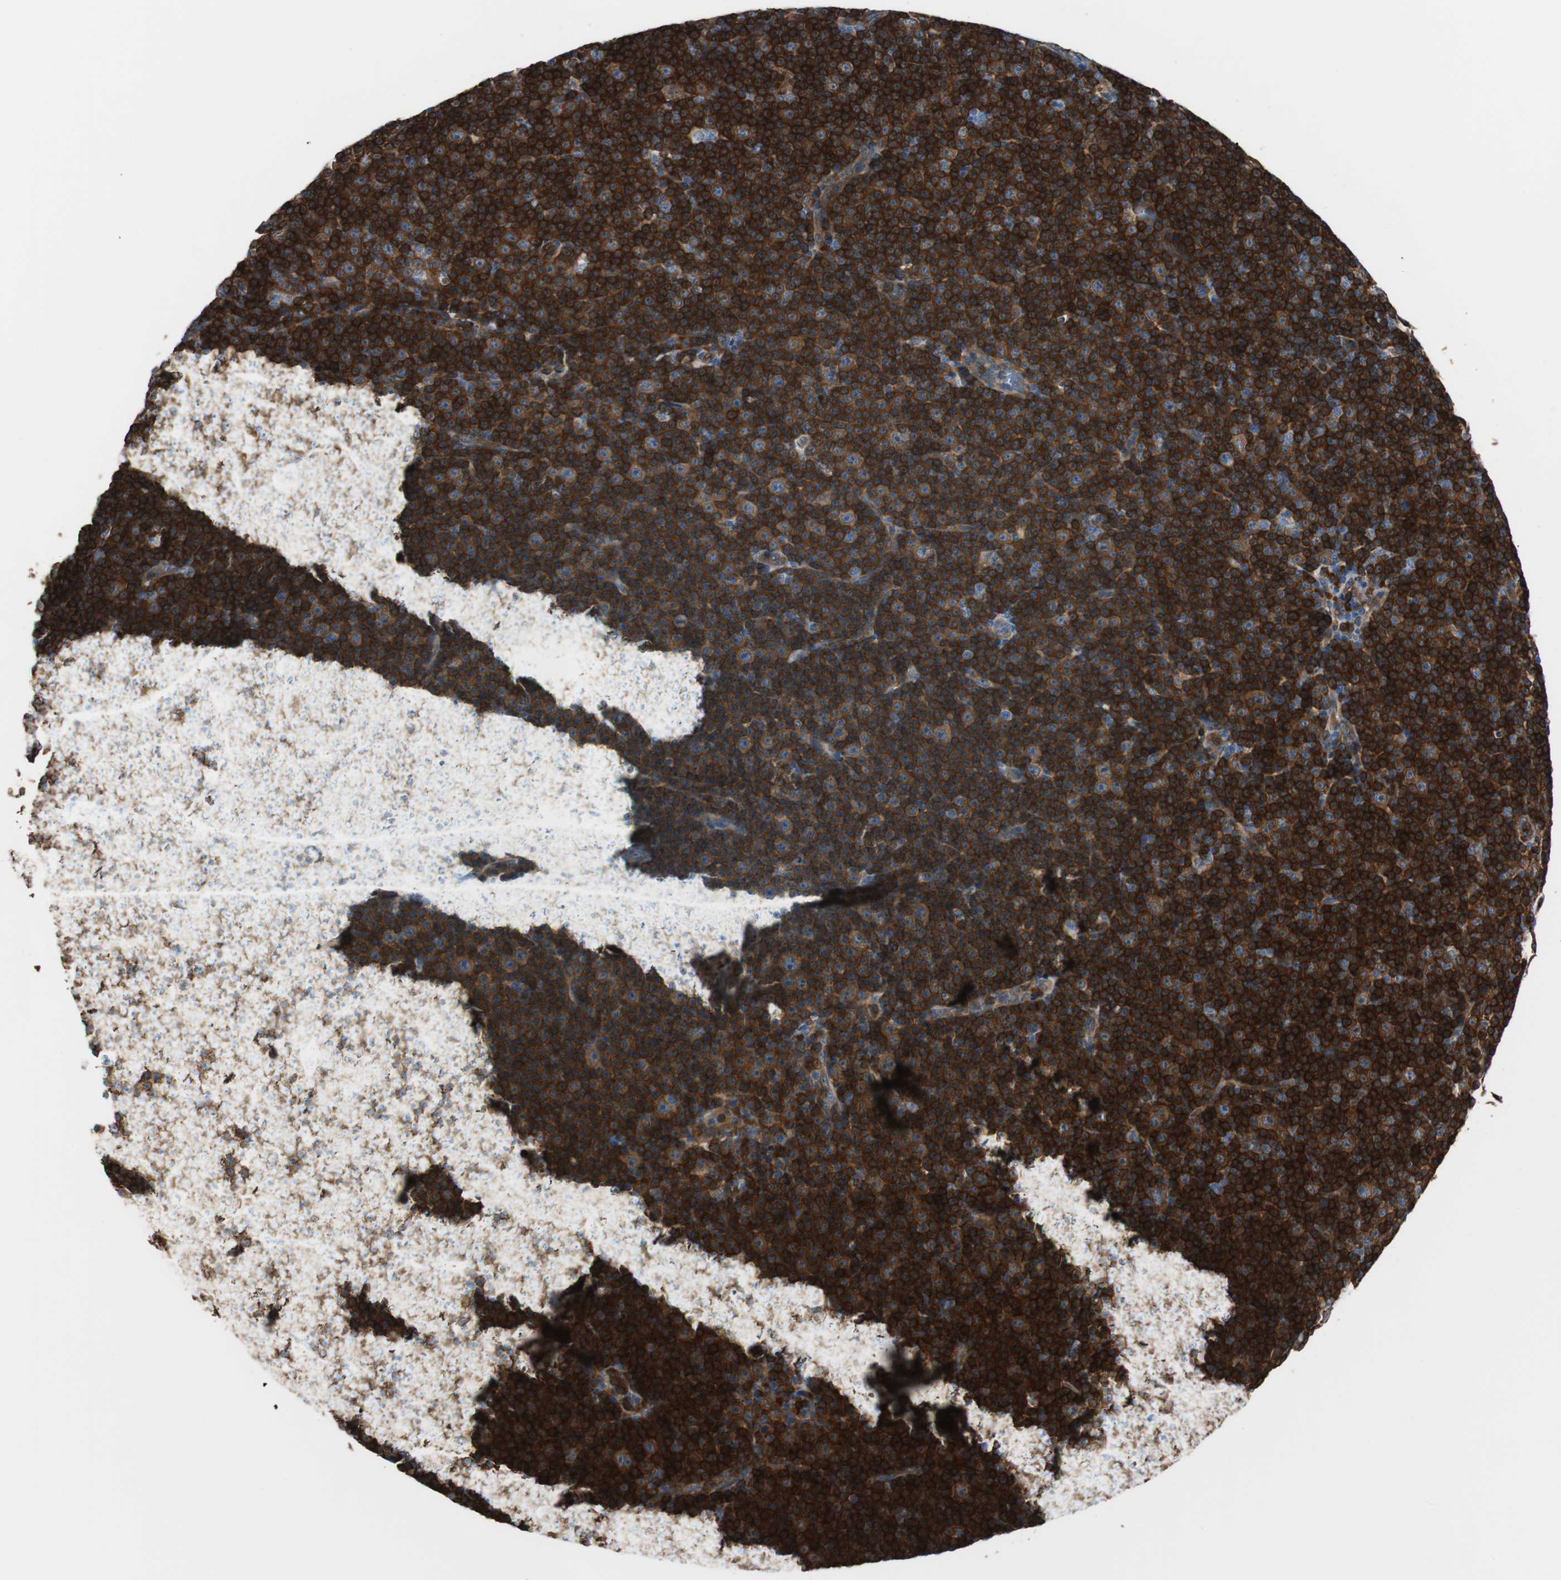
{"staining": {"intensity": "strong", "quantity": ">75%", "location": "cytoplasmic/membranous"}, "tissue": "lymphoma", "cell_type": "Tumor cells", "image_type": "cancer", "snomed": [{"axis": "morphology", "description": "Malignant lymphoma, non-Hodgkin's type, Low grade"}, {"axis": "topography", "description": "Lymph node"}], "caption": "Protein analysis of lymphoma tissue displays strong cytoplasmic/membranous positivity in about >75% of tumor cells.", "gene": "SWAP70", "patient": {"sex": "female", "age": 67}}